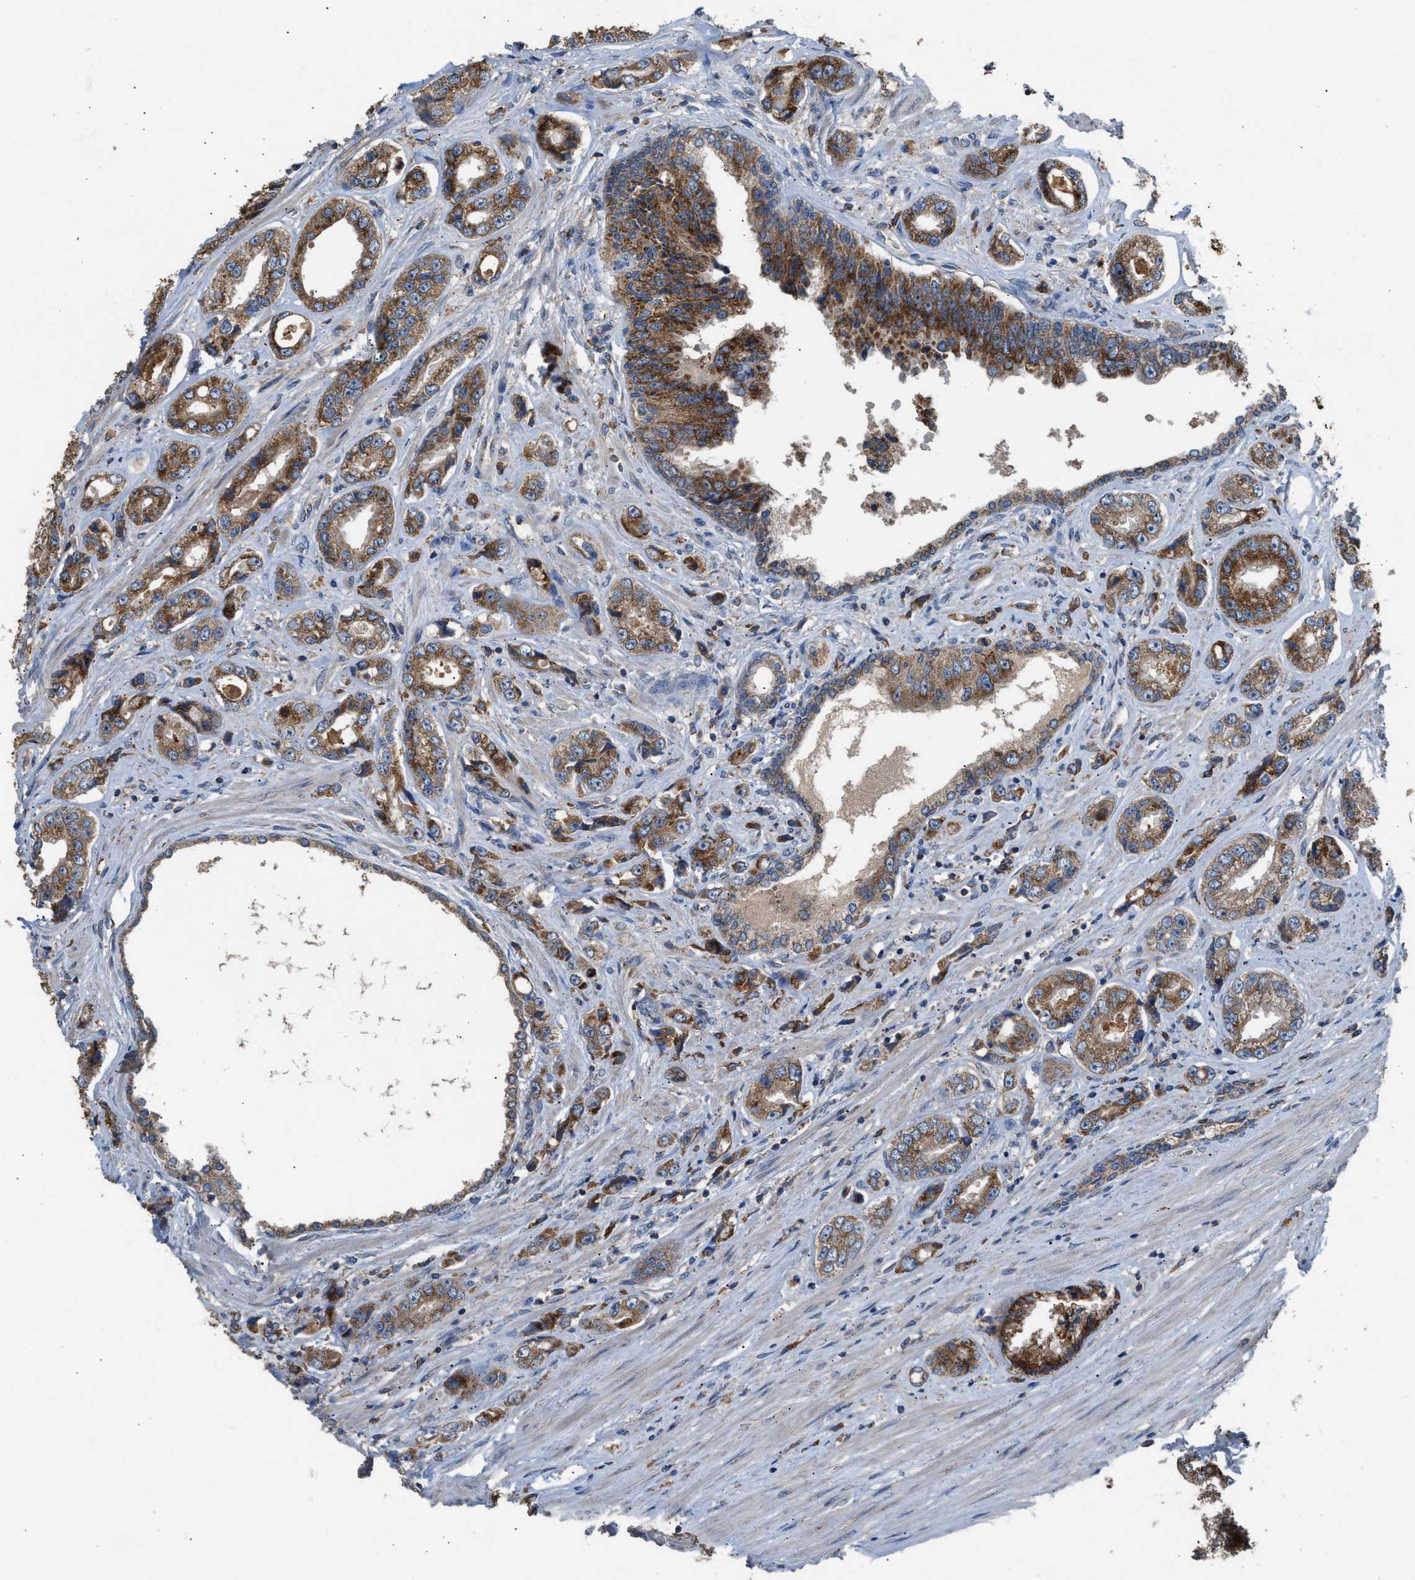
{"staining": {"intensity": "moderate", "quantity": ">75%", "location": "cytoplasmic/membranous"}, "tissue": "prostate cancer", "cell_type": "Tumor cells", "image_type": "cancer", "snomed": [{"axis": "morphology", "description": "Adenocarcinoma, High grade"}, {"axis": "topography", "description": "Prostate"}], "caption": "Immunohistochemical staining of prostate cancer (high-grade adenocarcinoma) exhibits medium levels of moderate cytoplasmic/membranous protein positivity in about >75% of tumor cells. The staining was performed using DAB (3,3'-diaminobenzidine) to visualize the protein expression in brown, while the nuclei were stained in blue with hematoxylin (Magnification: 20x).", "gene": "TPK1", "patient": {"sex": "male", "age": 61}}